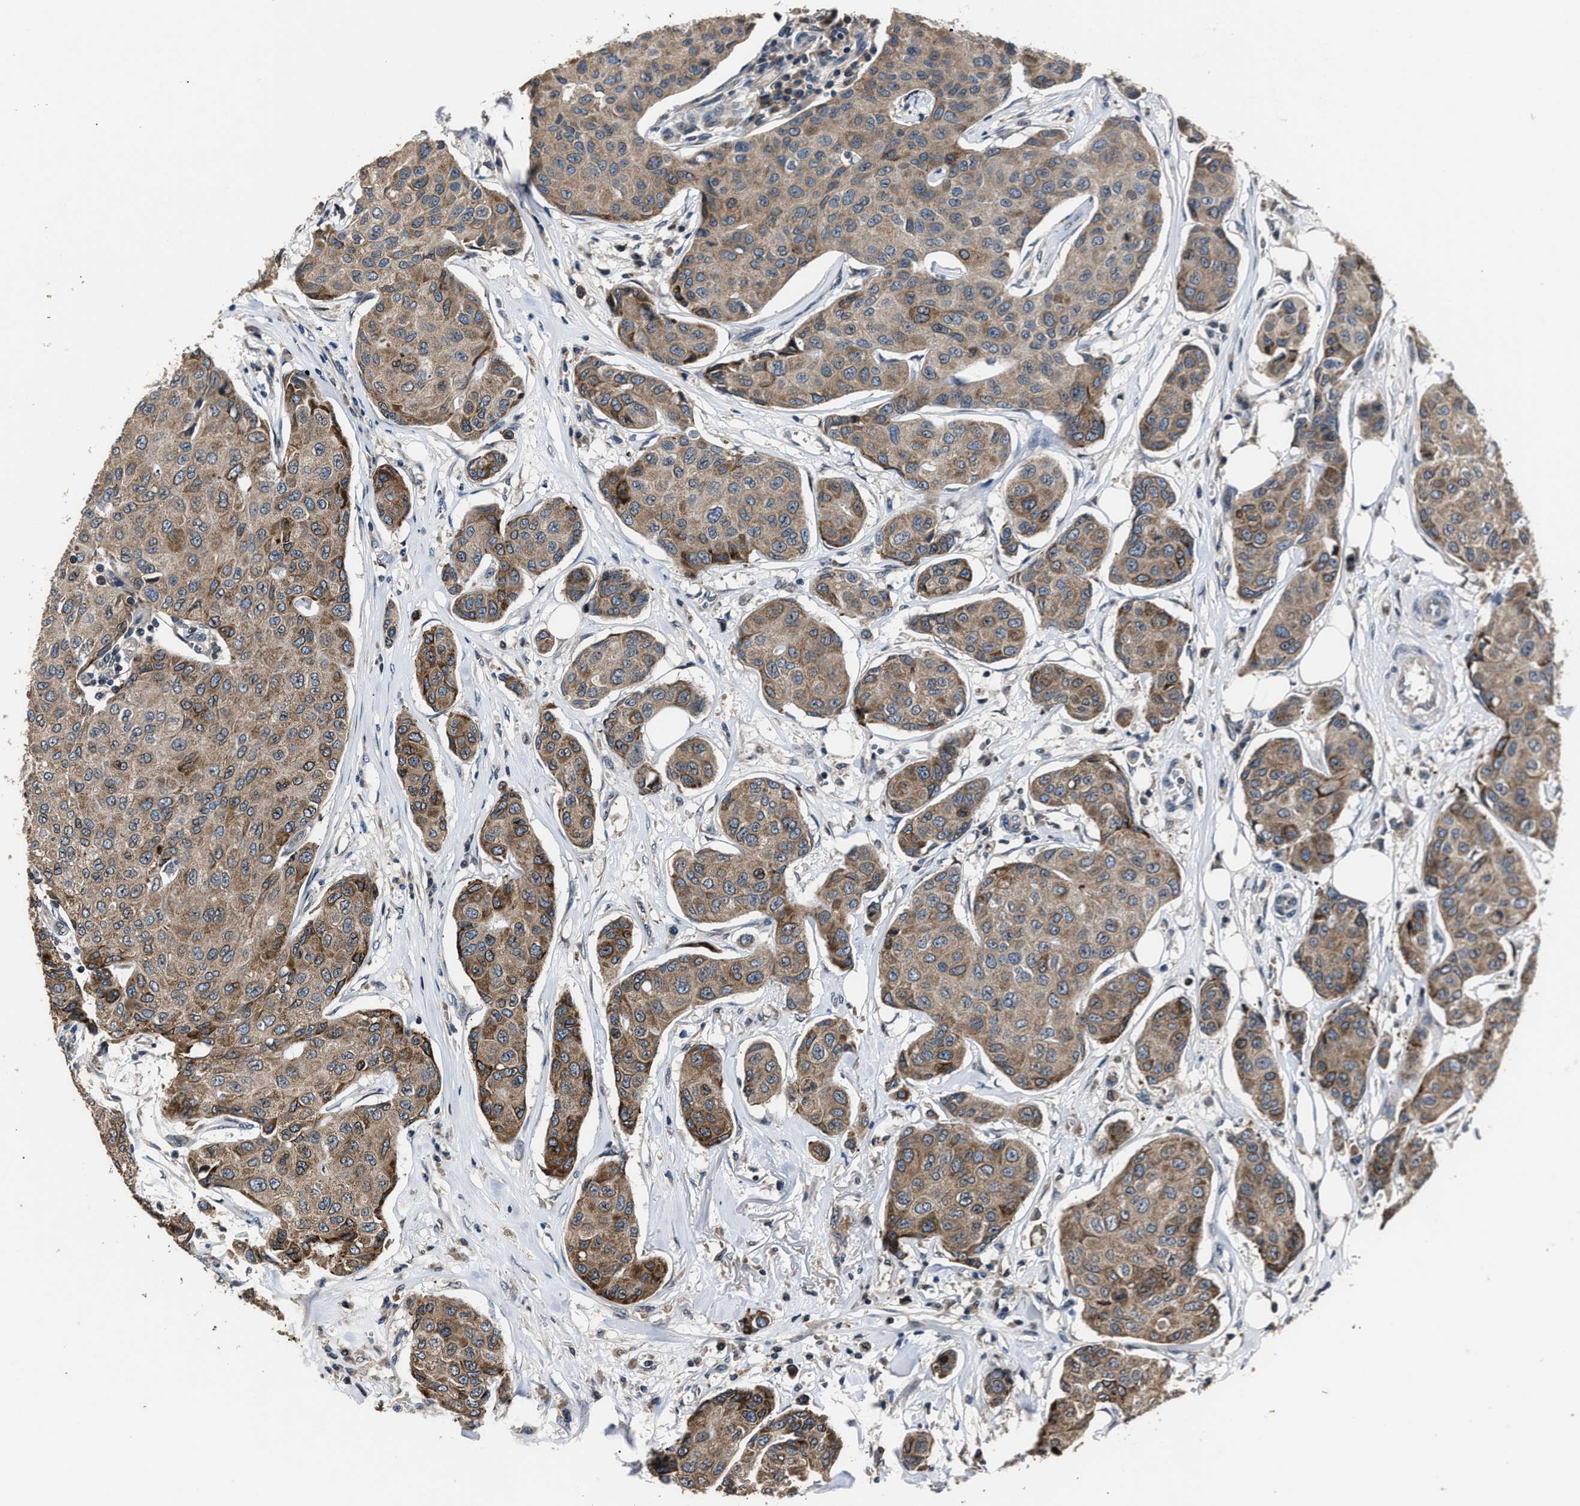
{"staining": {"intensity": "moderate", "quantity": "25%-75%", "location": "cytoplasmic/membranous"}, "tissue": "breast cancer", "cell_type": "Tumor cells", "image_type": "cancer", "snomed": [{"axis": "morphology", "description": "Duct carcinoma"}, {"axis": "topography", "description": "Breast"}], "caption": "A high-resolution photomicrograph shows immunohistochemistry (IHC) staining of breast infiltrating ductal carcinoma, which shows moderate cytoplasmic/membranous expression in about 25%-75% of tumor cells. The protein is stained brown, and the nuclei are stained in blue (DAB IHC with brightfield microscopy, high magnification).", "gene": "TNRC18", "patient": {"sex": "female", "age": 80}}